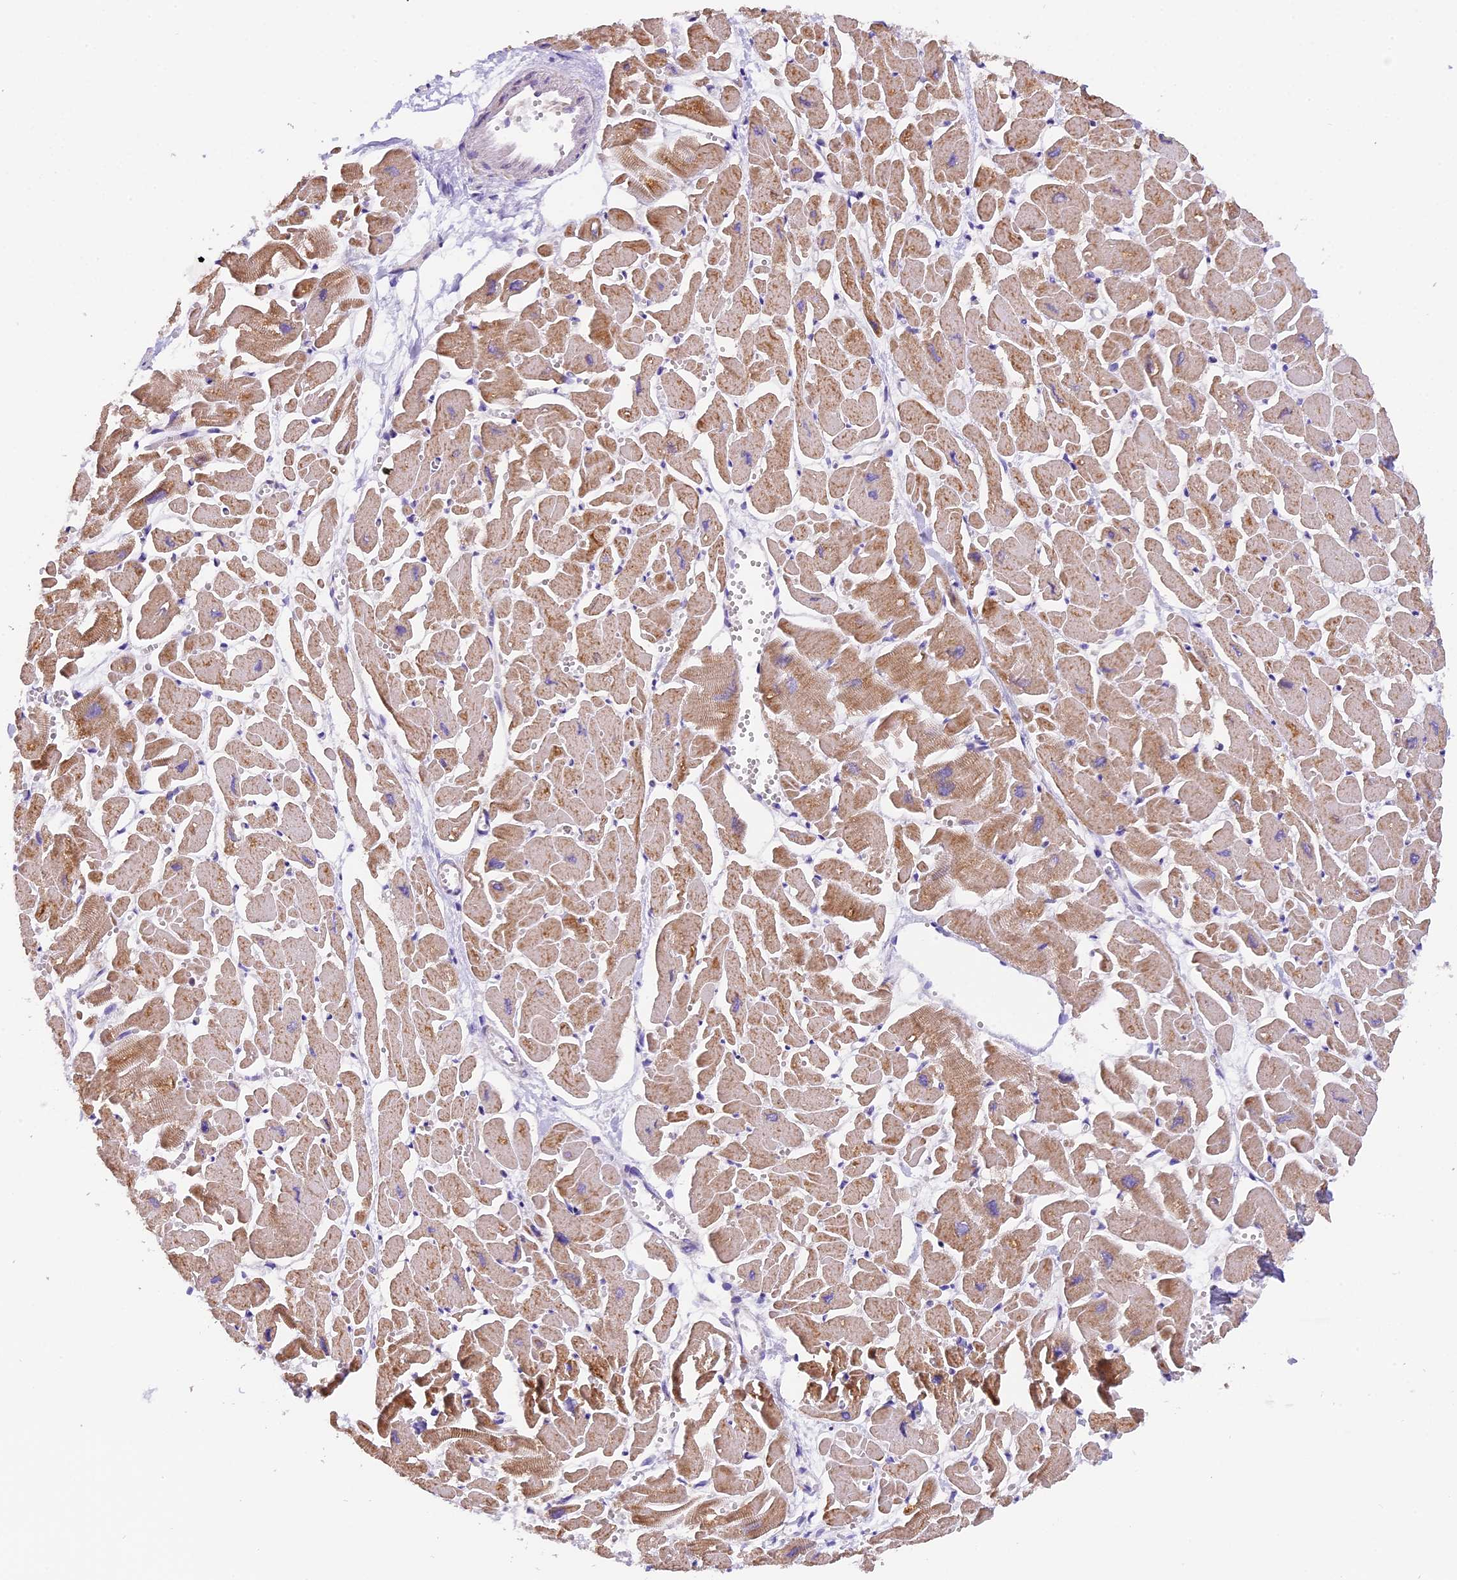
{"staining": {"intensity": "moderate", "quantity": ">75%", "location": "cytoplasmic/membranous"}, "tissue": "heart muscle", "cell_type": "Cardiomyocytes", "image_type": "normal", "snomed": [{"axis": "morphology", "description": "Normal tissue, NOS"}, {"axis": "topography", "description": "Heart"}], "caption": "Heart muscle stained for a protein (brown) demonstrates moderate cytoplasmic/membranous positive expression in approximately >75% of cardiomyocytes.", "gene": "MGME1", "patient": {"sex": "male", "age": 54}}